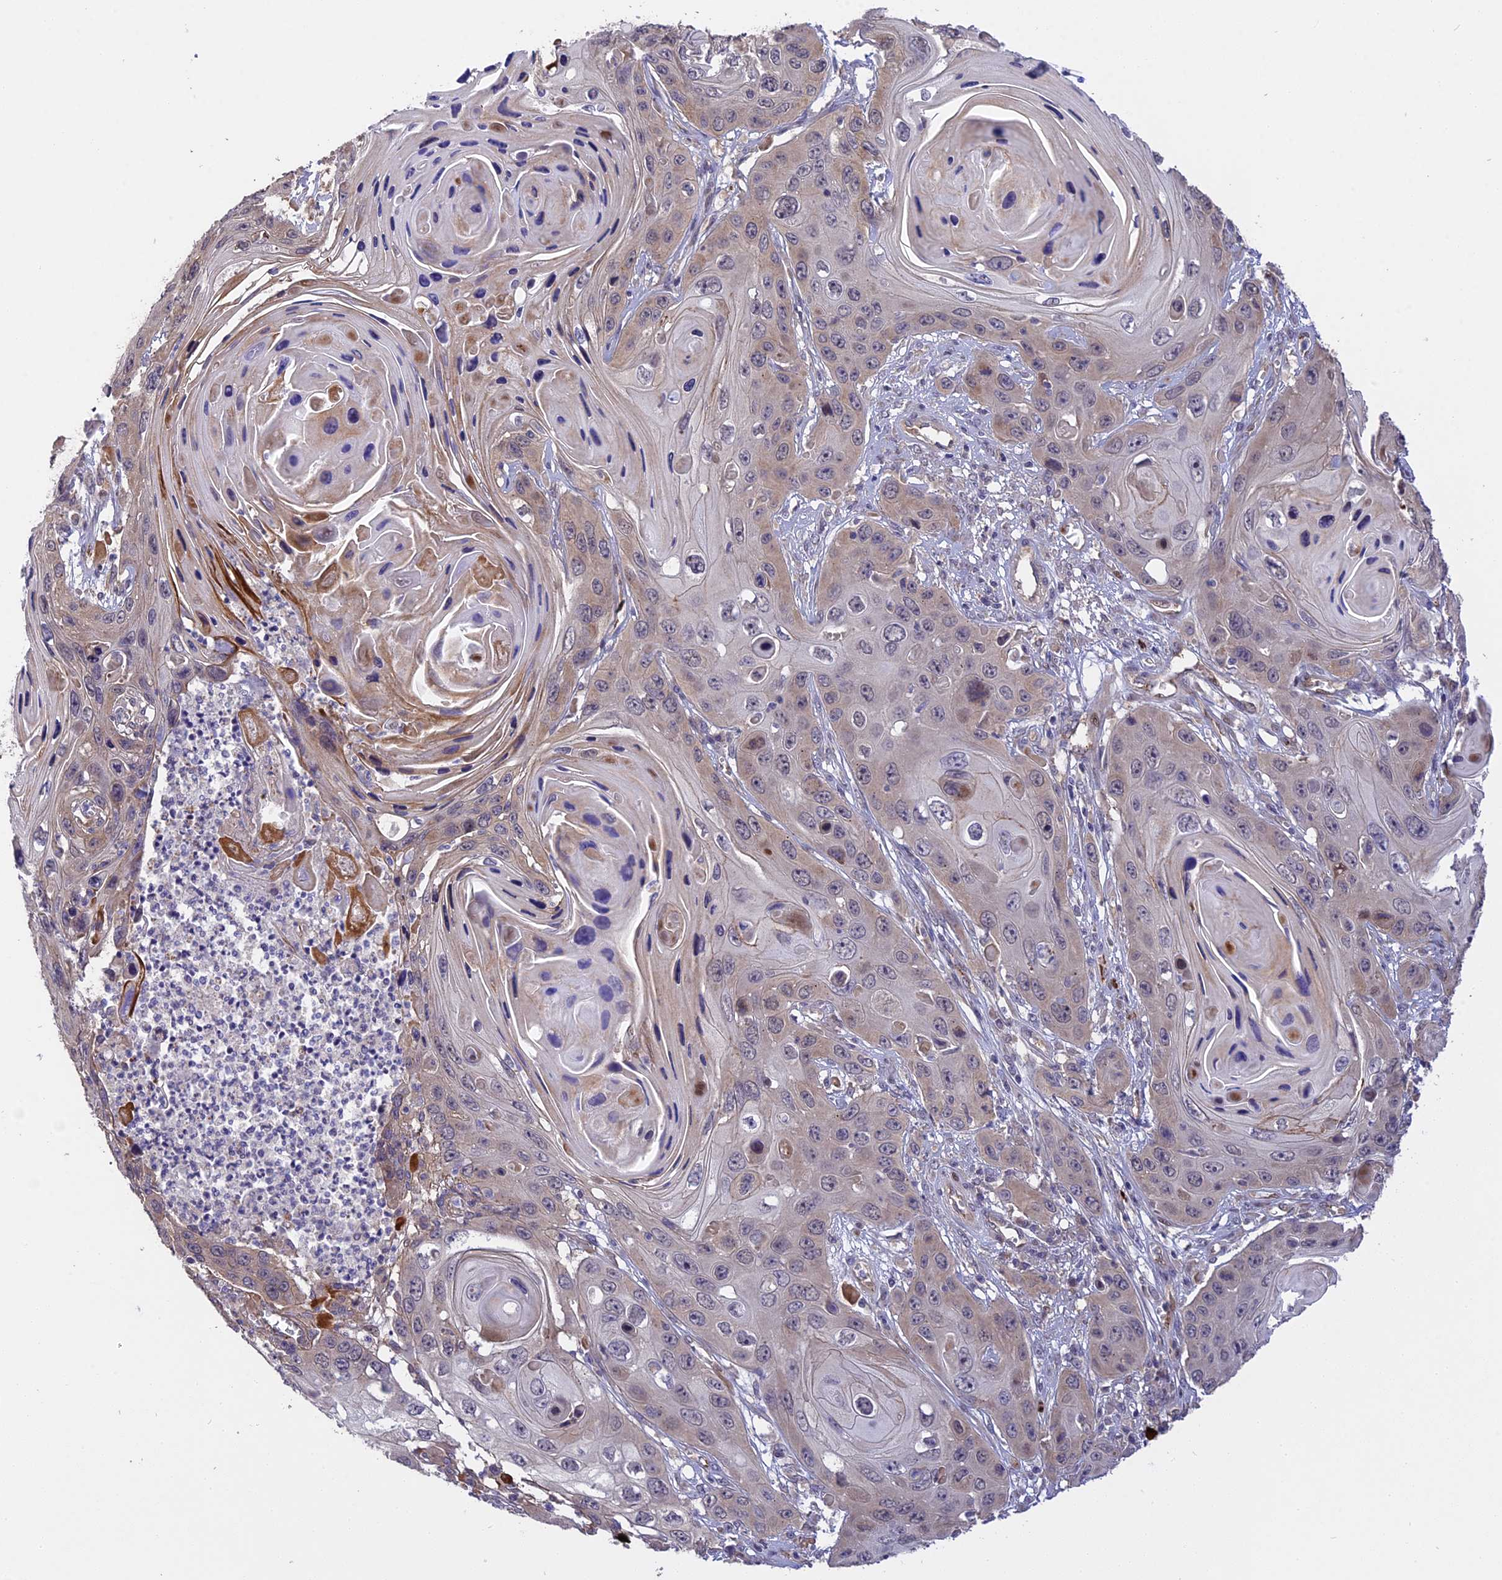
{"staining": {"intensity": "weak", "quantity": "<25%", "location": "cytoplasmic/membranous"}, "tissue": "skin cancer", "cell_type": "Tumor cells", "image_type": "cancer", "snomed": [{"axis": "morphology", "description": "Squamous cell carcinoma, NOS"}, {"axis": "topography", "description": "Skin"}], "caption": "IHC of skin squamous cell carcinoma demonstrates no positivity in tumor cells. (DAB (3,3'-diaminobenzidine) IHC visualized using brightfield microscopy, high magnification).", "gene": "MFSD2A", "patient": {"sex": "male", "age": 55}}